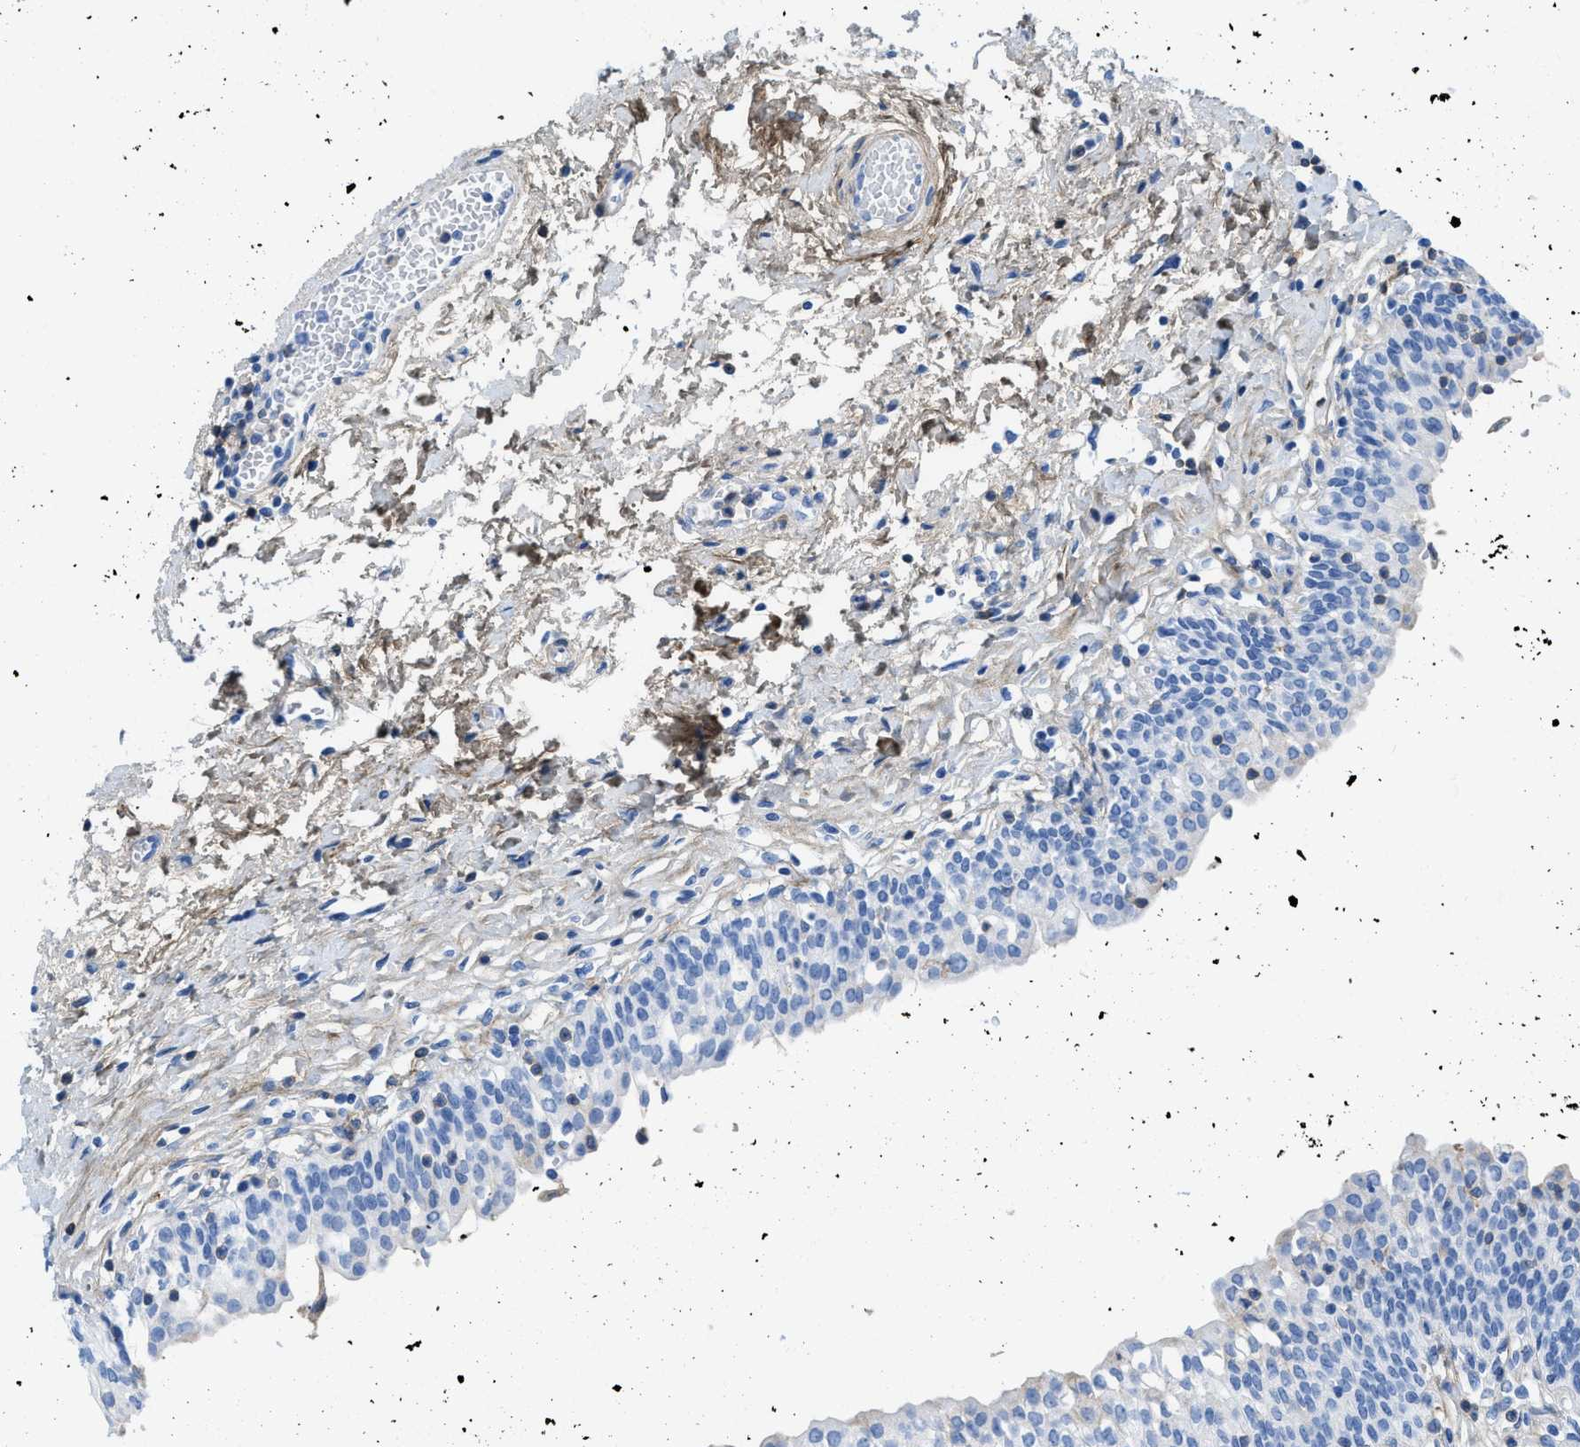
{"staining": {"intensity": "negative", "quantity": "none", "location": "none"}, "tissue": "urinary bladder", "cell_type": "Urothelial cells", "image_type": "normal", "snomed": [{"axis": "morphology", "description": "Normal tissue, NOS"}, {"axis": "topography", "description": "Urinary bladder"}], "caption": "This is an immunohistochemistry image of unremarkable human urinary bladder. There is no staining in urothelial cells.", "gene": "COL3A1", "patient": {"sex": "male", "age": 55}}